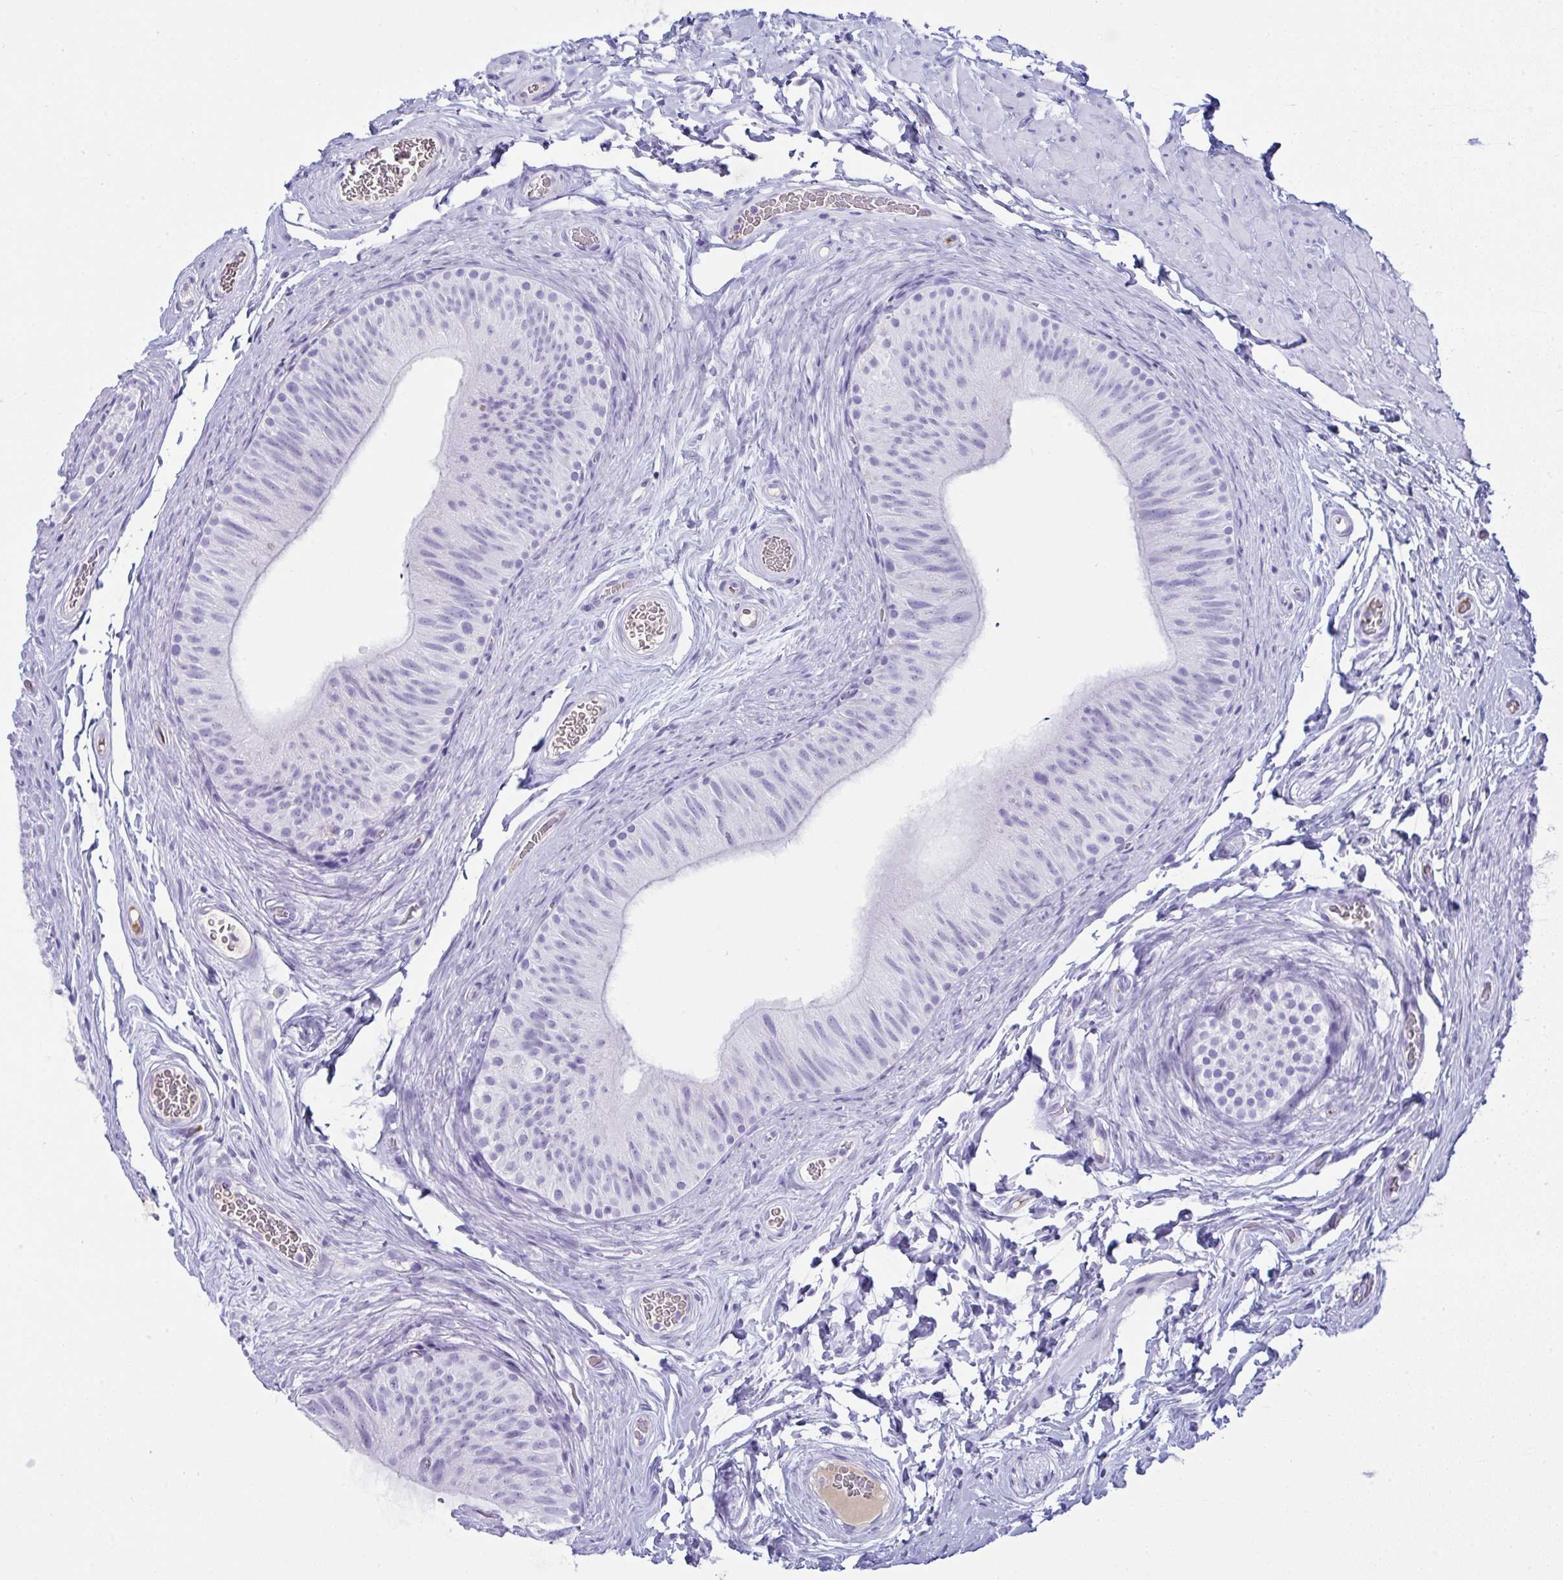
{"staining": {"intensity": "negative", "quantity": "none", "location": "none"}, "tissue": "epididymis", "cell_type": "Glandular cells", "image_type": "normal", "snomed": [{"axis": "morphology", "description": "Normal tissue, NOS"}, {"axis": "topography", "description": "Epididymis, spermatic cord, NOS"}, {"axis": "topography", "description": "Epididymis"}], "caption": "Glandular cells are negative for protein expression in benign human epididymis. (Brightfield microscopy of DAB immunohistochemistry (IHC) at high magnification).", "gene": "JCHAIN", "patient": {"sex": "male", "age": 31}}